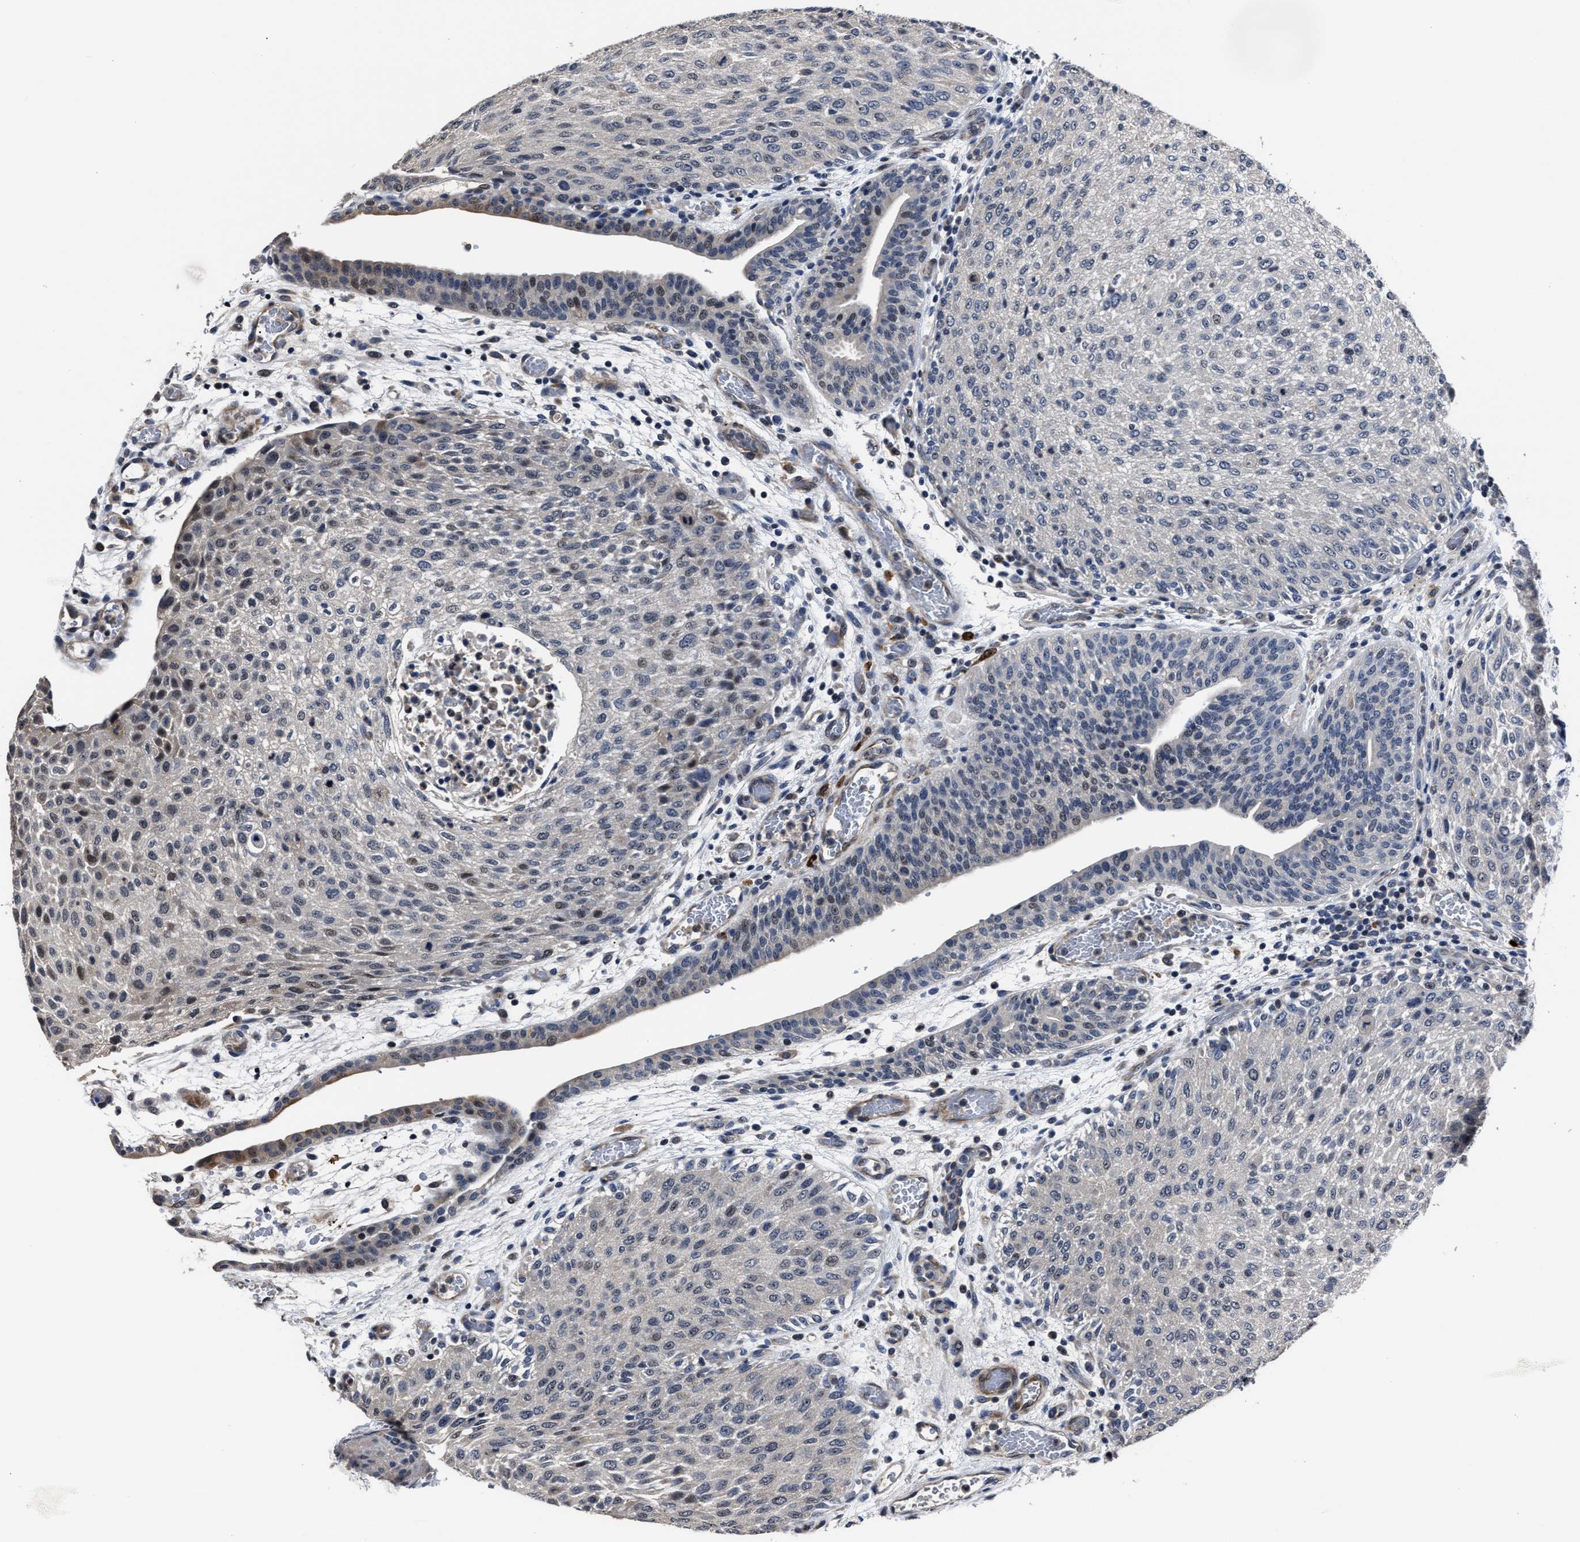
{"staining": {"intensity": "weak", "quantity": "<25%", "location": "nuclear"}, "tissue": "urothelial cancer", "cell_type": "Tumor cells", "image_type": "cancer", "snomed": [{"axis": "morphology", "description": "Urothelial carcinoma, Low grade"}, {"axis": "morphology", "description": "Urothelial carcinoma, High grade"}, {"axis": "topography", "description": "Urinary bladder"}], "caption": "There is no significant expression in tumor cells of urothelial cancer.", "gene": "RSBN1L", "patient": {"sex": "male", "age": 35}}